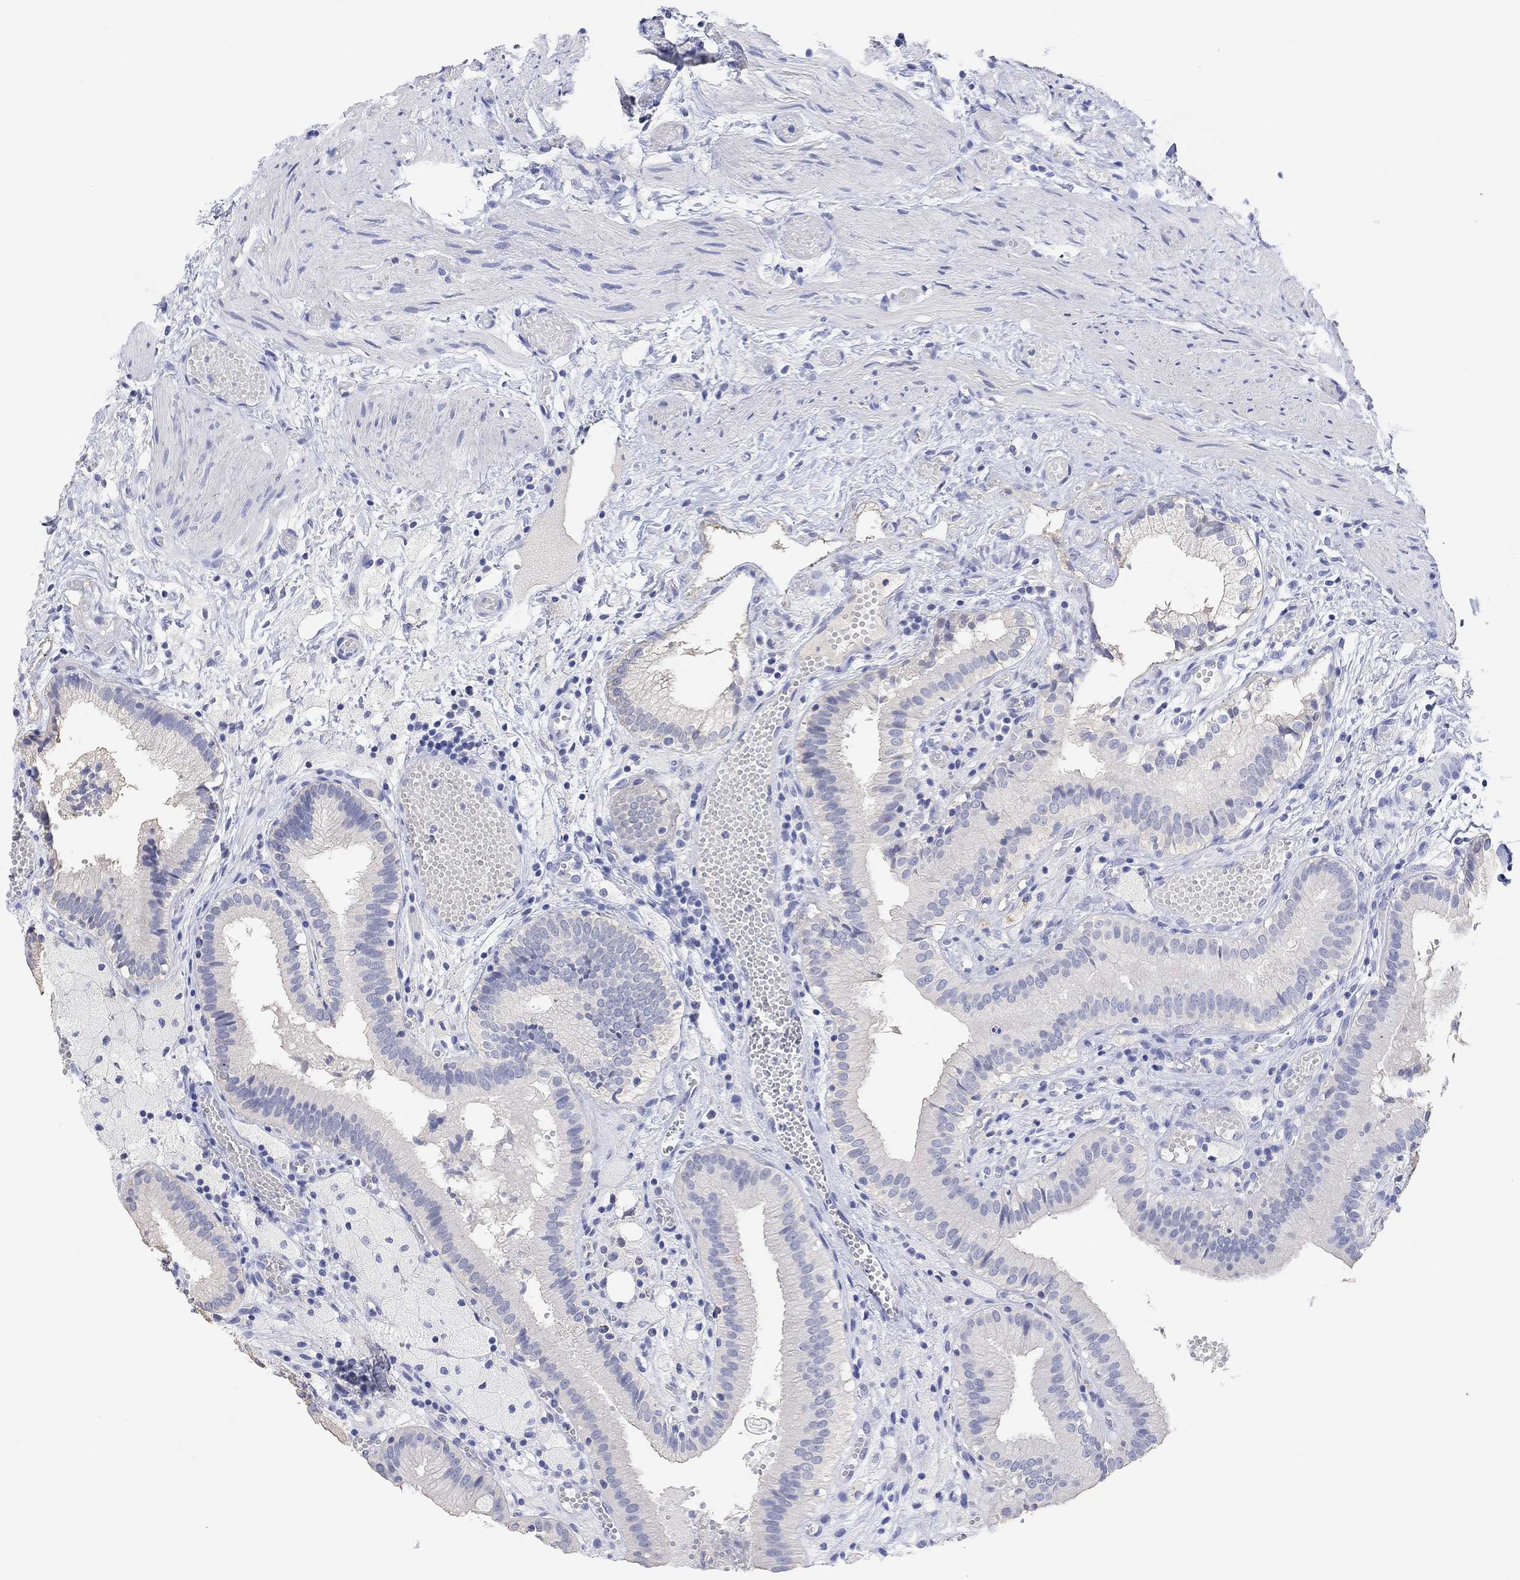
{"staining": {"intensity": "negative", "quantity": "none", "location": "none"}, "tissue": "gallbladder", "cell_type": "Glandular cells", "image_type": "normal", "snomed": [{"axis": "morphology", "description": "Normal tissue, NOS"}, {"axis": "topography", "description": "Gallbladder"}], "caption": "This is a micrograph of IHC staining of benign gallbladder, which shows no expression in glandular cells.", "gene": "TYR", "patient": {"sex": "female", "age": 24}}